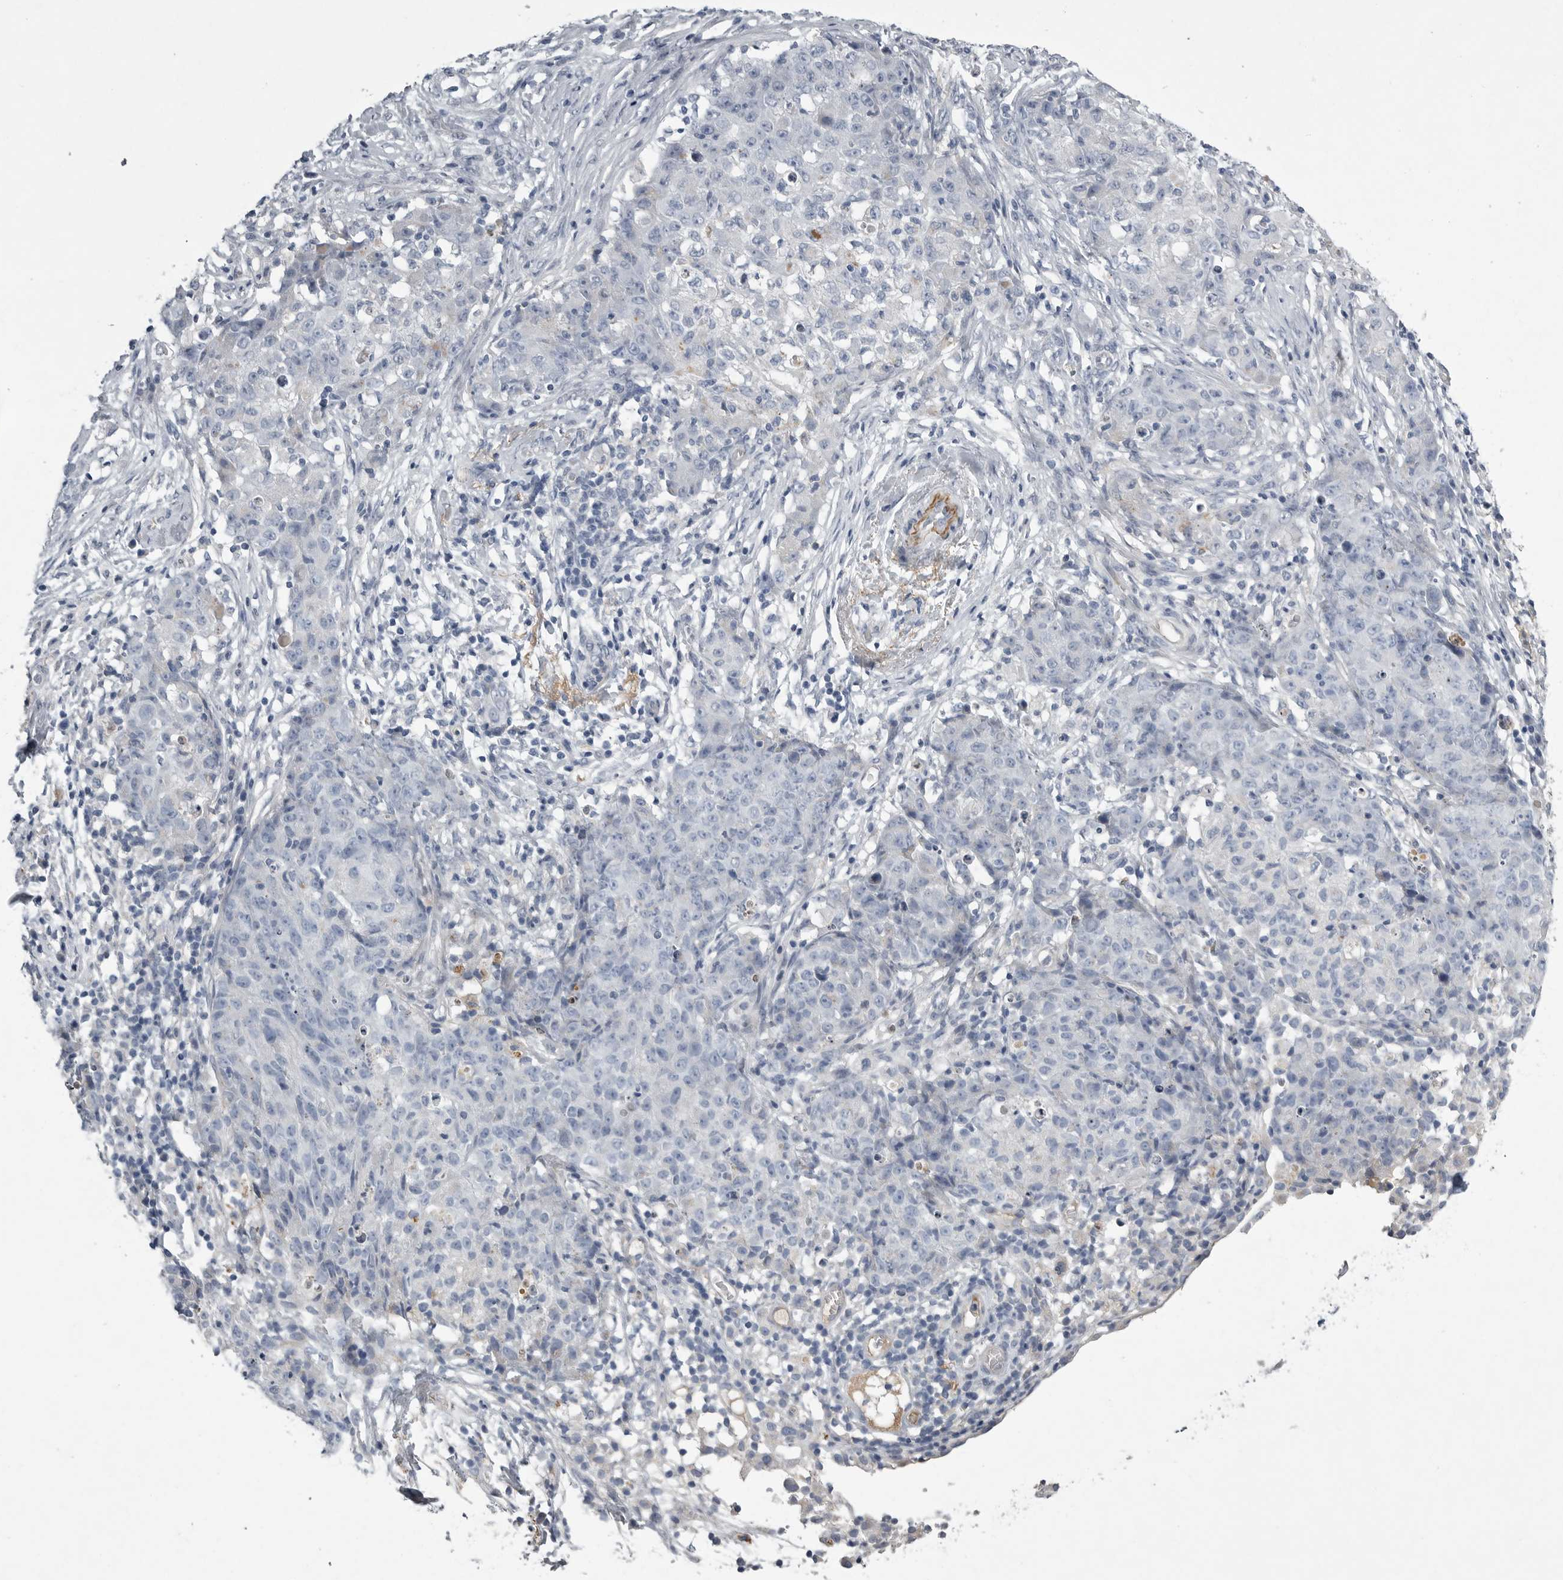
{"staining": {"intensity": "negative", "quantity": "none", "location": "none"}, "tissue": "ovarian cancer", "cell_type": "Tumor cells", "image_type": "cancer", "snomed": [{"axis": "morphology", "description": "Carcinoma, endometroid"}, {"axis": "topography", "description": "Ovary"}], "caption": "Immunohistochemistry micrograph of human ovarian cancer stained for a protein (brown), which displays no staining in tumor cells.", "gene": "CRP", "patient": {"sex": "female", "age": 42}}